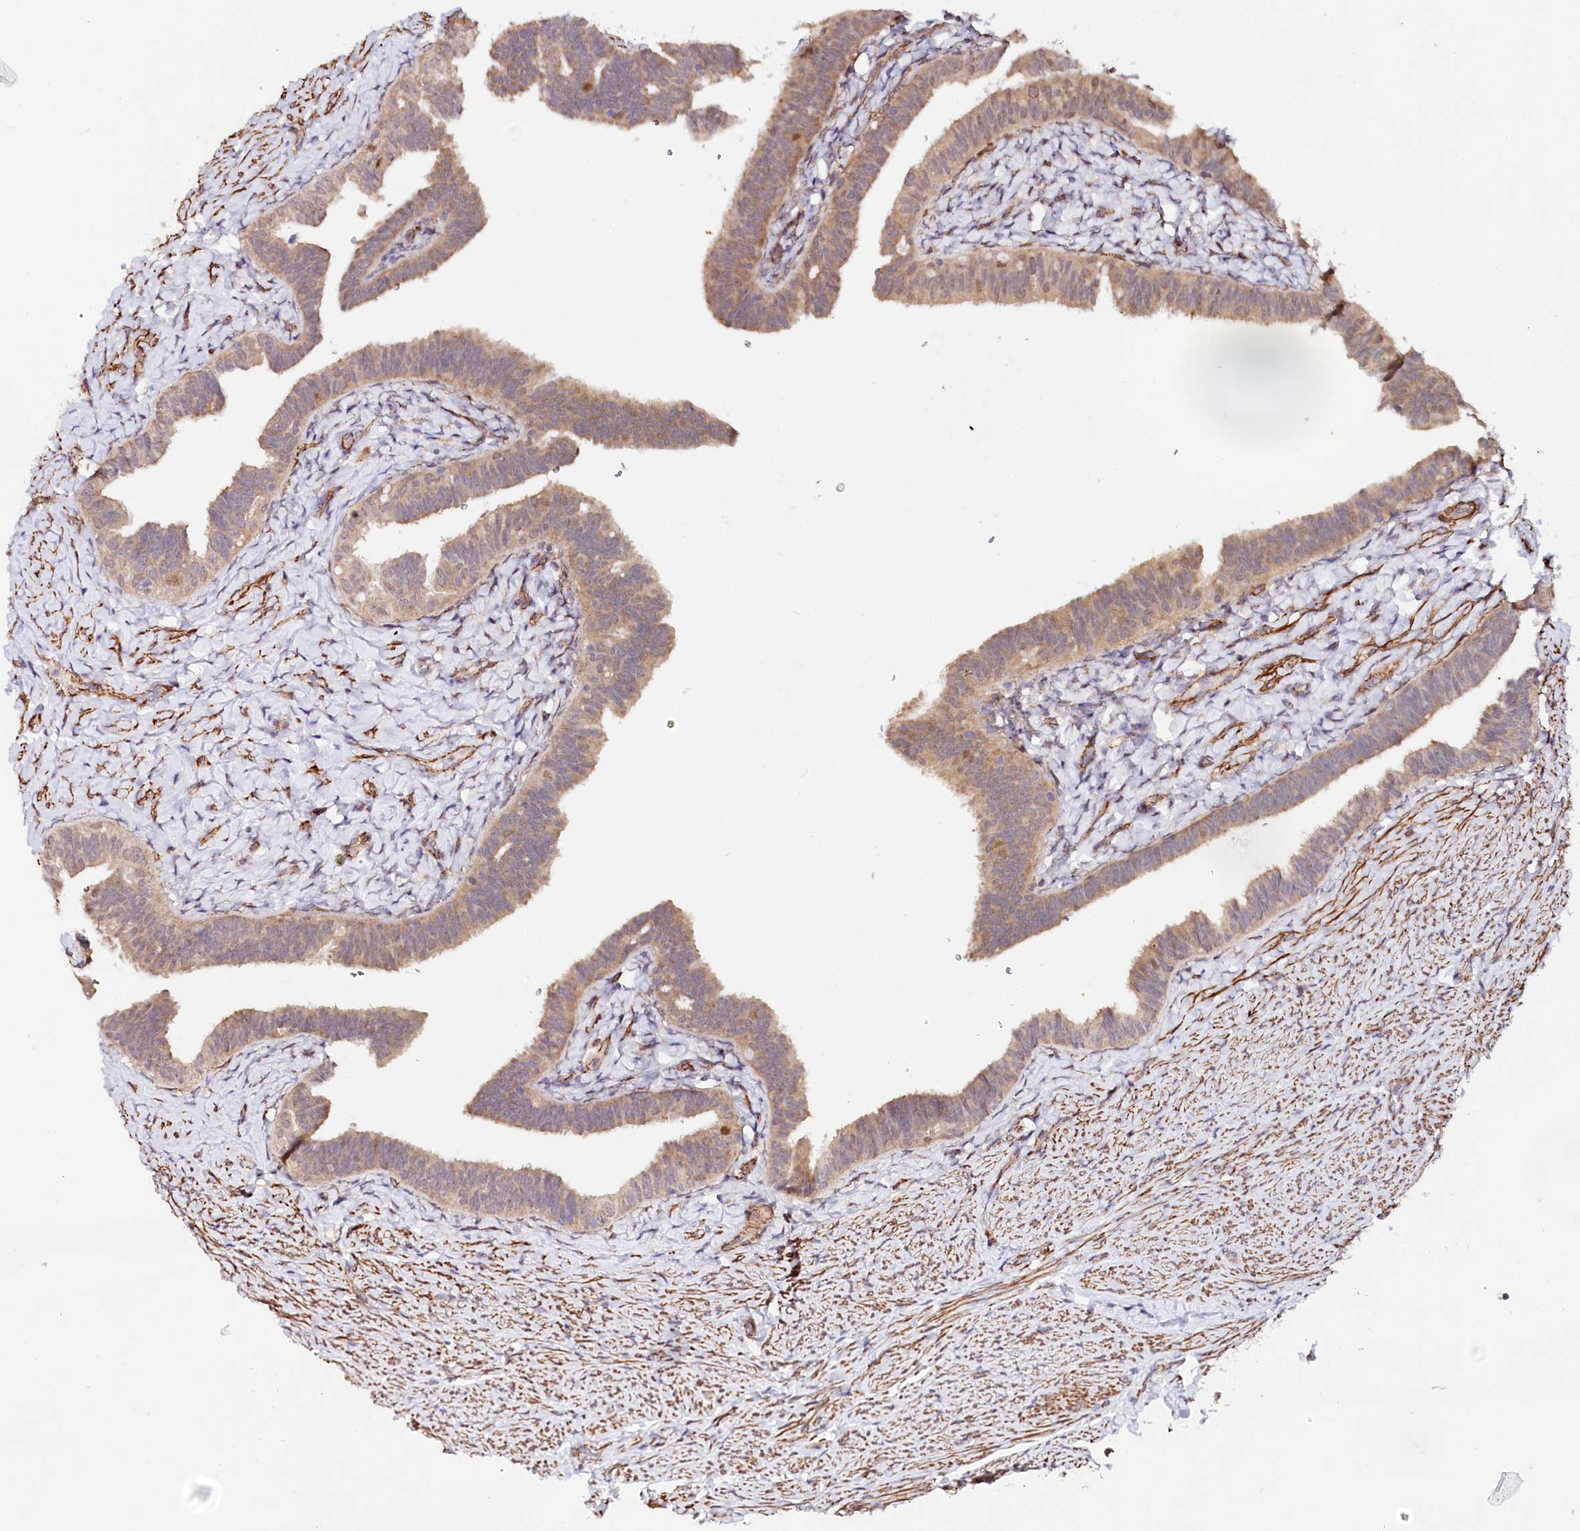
{"staining": {"intensity": "moderate", "quantity": "25%-75%", "location": "cytoplasmic/membranous,nuclear"}, "tissue": "fallopian tube", "cell_type": "Glandular cells", "image_type": "normal", "snomed": [{"axis": "morphology", "description": "Normal tissue, NOS"}, {"axis": "topography", "description": "Fallopian tube"}], "caption": "A brown stain labels moderate cytoplasmic/membranous,nuclear expression of a protein in glandular cells of normal fallopian tube.", "gene": "PPP2R5B", "patient": {"sex": "female", "age": 39}}